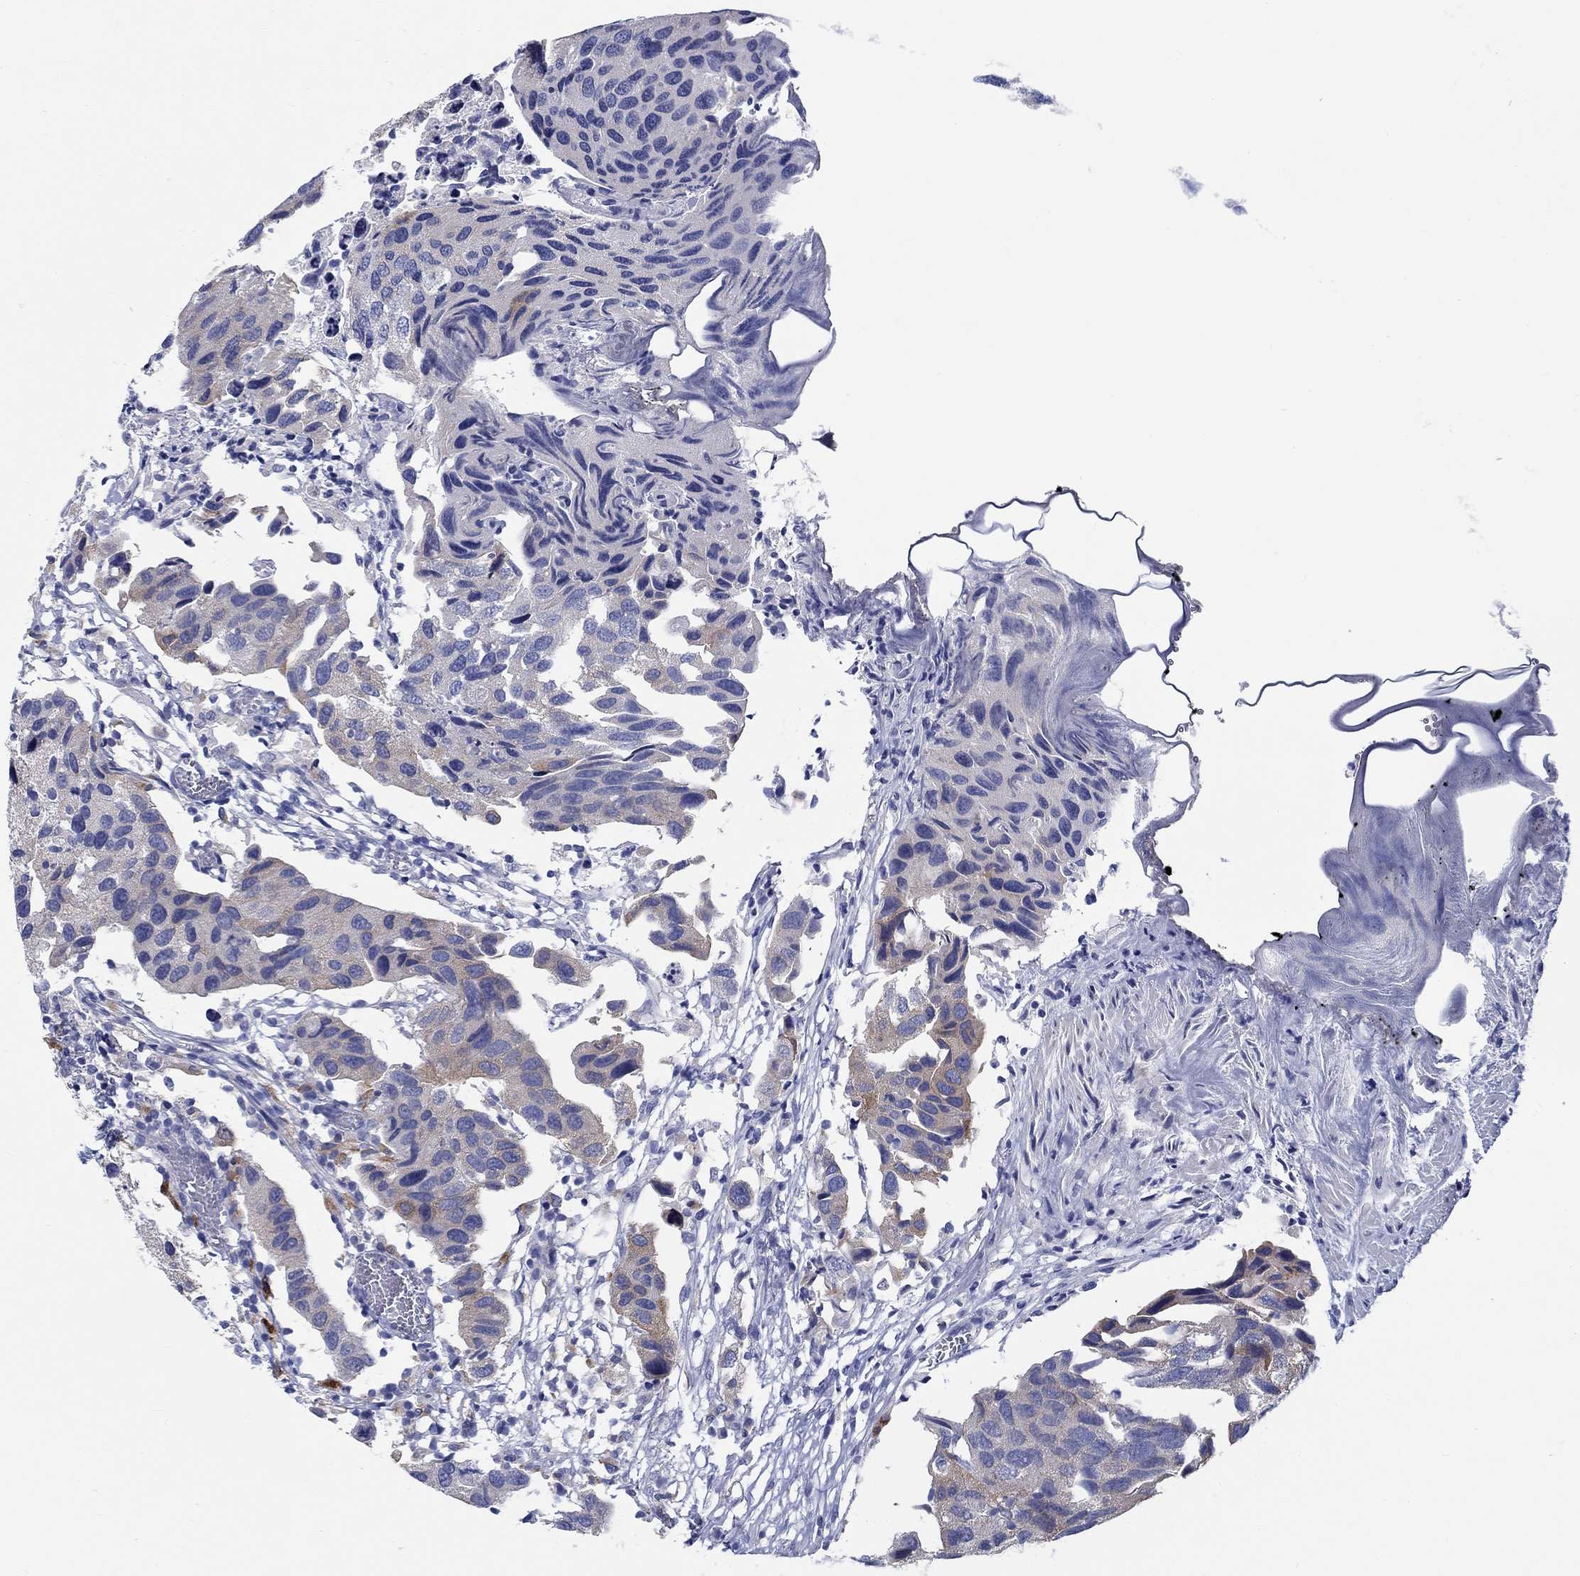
{"staining": {"intensity": "moderate", "quantity": "<25%", "location": "cytoplasmic/membranous"}, "tissue": "urothelial cancer", "cell_type": "Tumor cells", "image_type": "cancer", "snomed": [{"axis": "morphology", "description": "Urothelial carcinoma, High grade"}, {"axis": "topography", "description": "Urinary bladder"}], "caption": "Immunohistochemistry (IHC) (DAB) staining of urothelial carcinoma (high-grade) shows moderate cytoplasmic/membranous protein expression in approximately <25% of tumor cells. The protein is shown in brown color, while the nuclei are stained blue.", "gene": "RAP1GAP", "patient": {"sex": "male", "age": 79}}